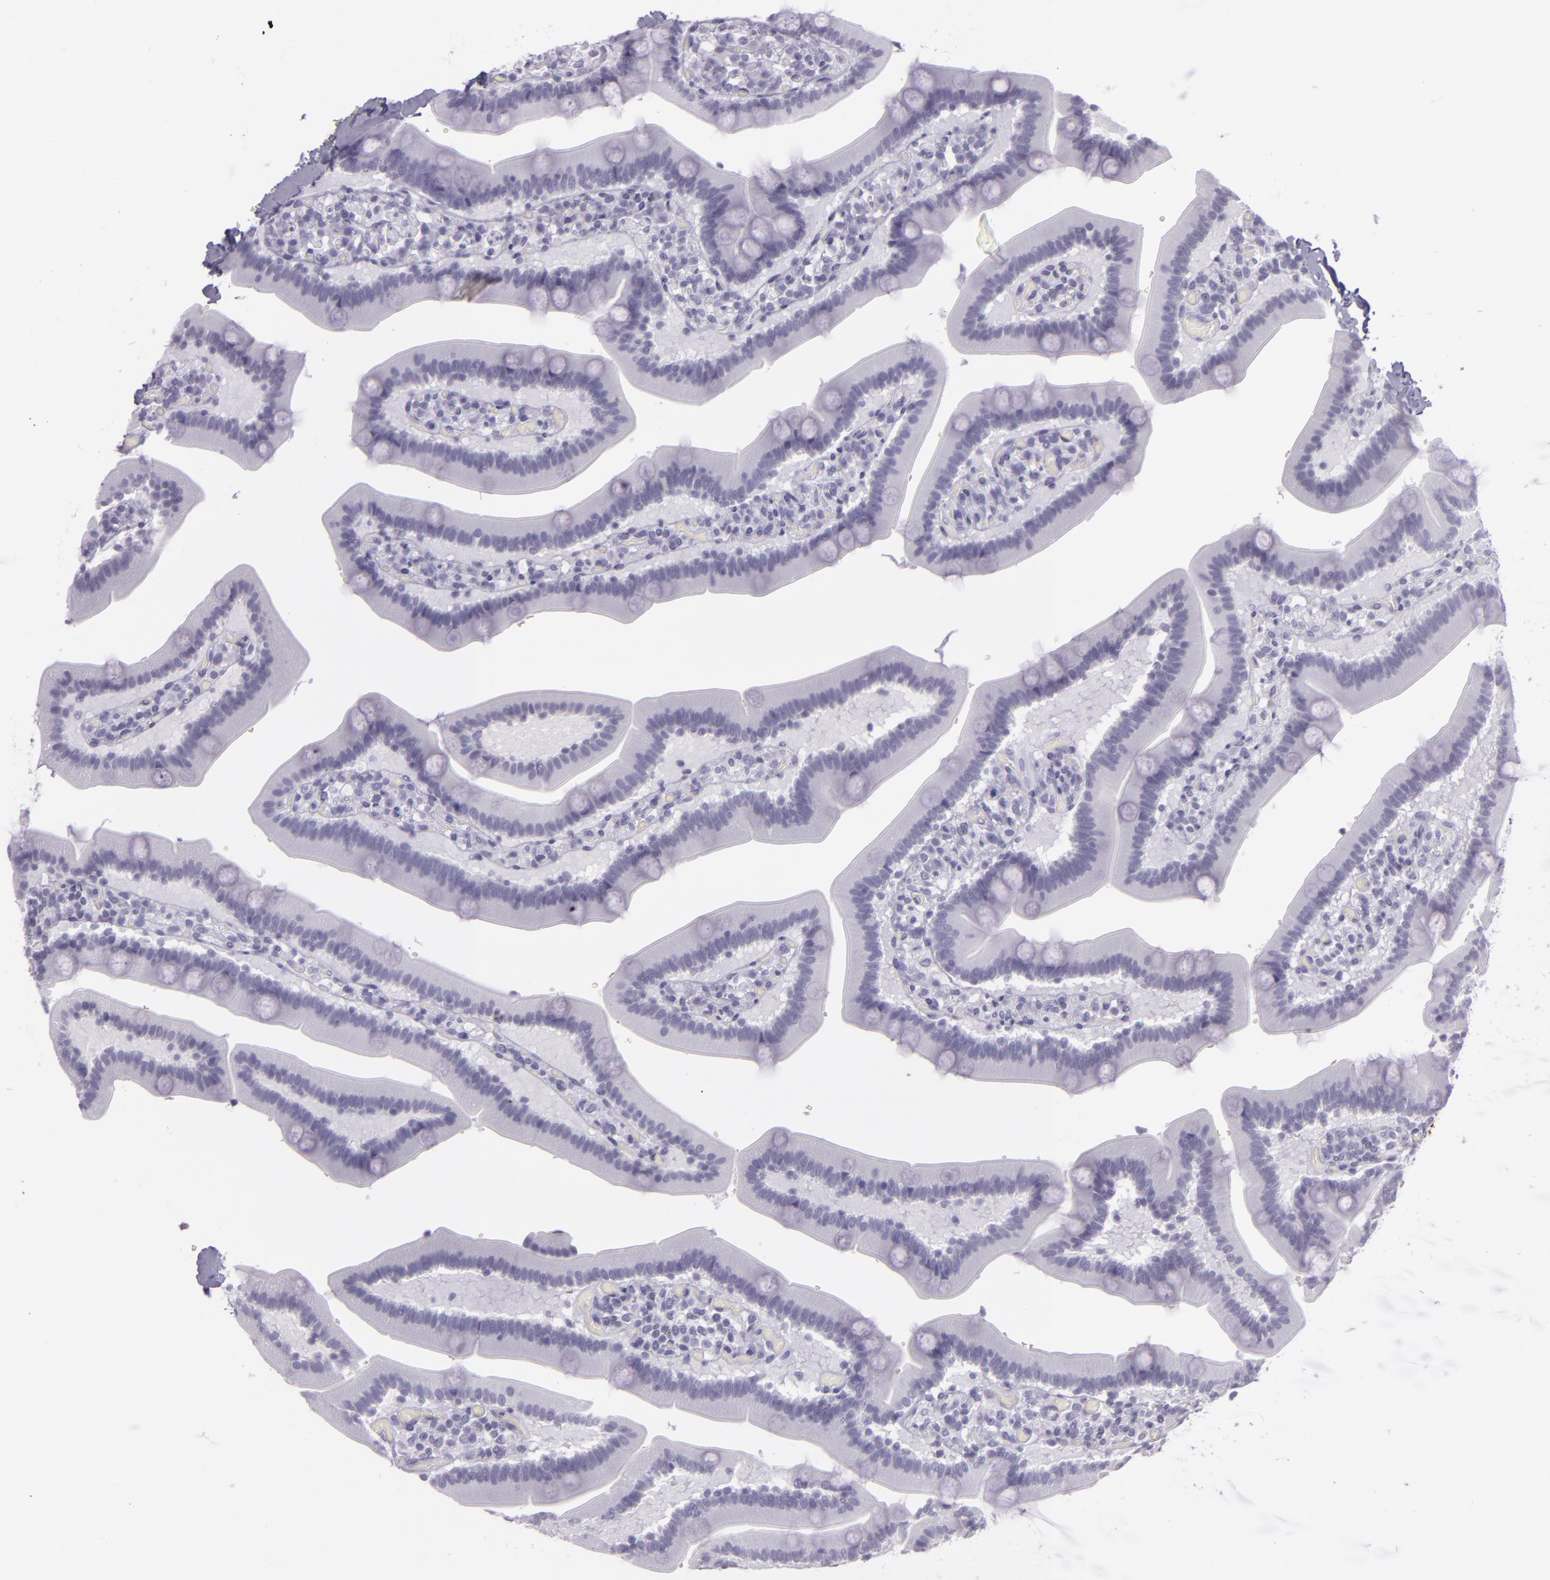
{"staining": {"intensity": "negative", "quantity": "none", "location": "none"}, "tissue": "duodenum", "cell_type": "Glandular cells", "image_type": "normal", "snomed": [{"axis": "morphology", "description": "Normal tissue, NOS"}, {"axis": "topography", "description": "Duodenum"}], "caption": "Normal duodenum was stained to show a protein in brown. There is no significant staining in glandular cells. (Stains: DAB IHC with hematoxylin counter stain, Microscopy: brightfield microscopy at high magnification).", "gene": "MUC6", "patient": {"sex": "male", "age": 66}}